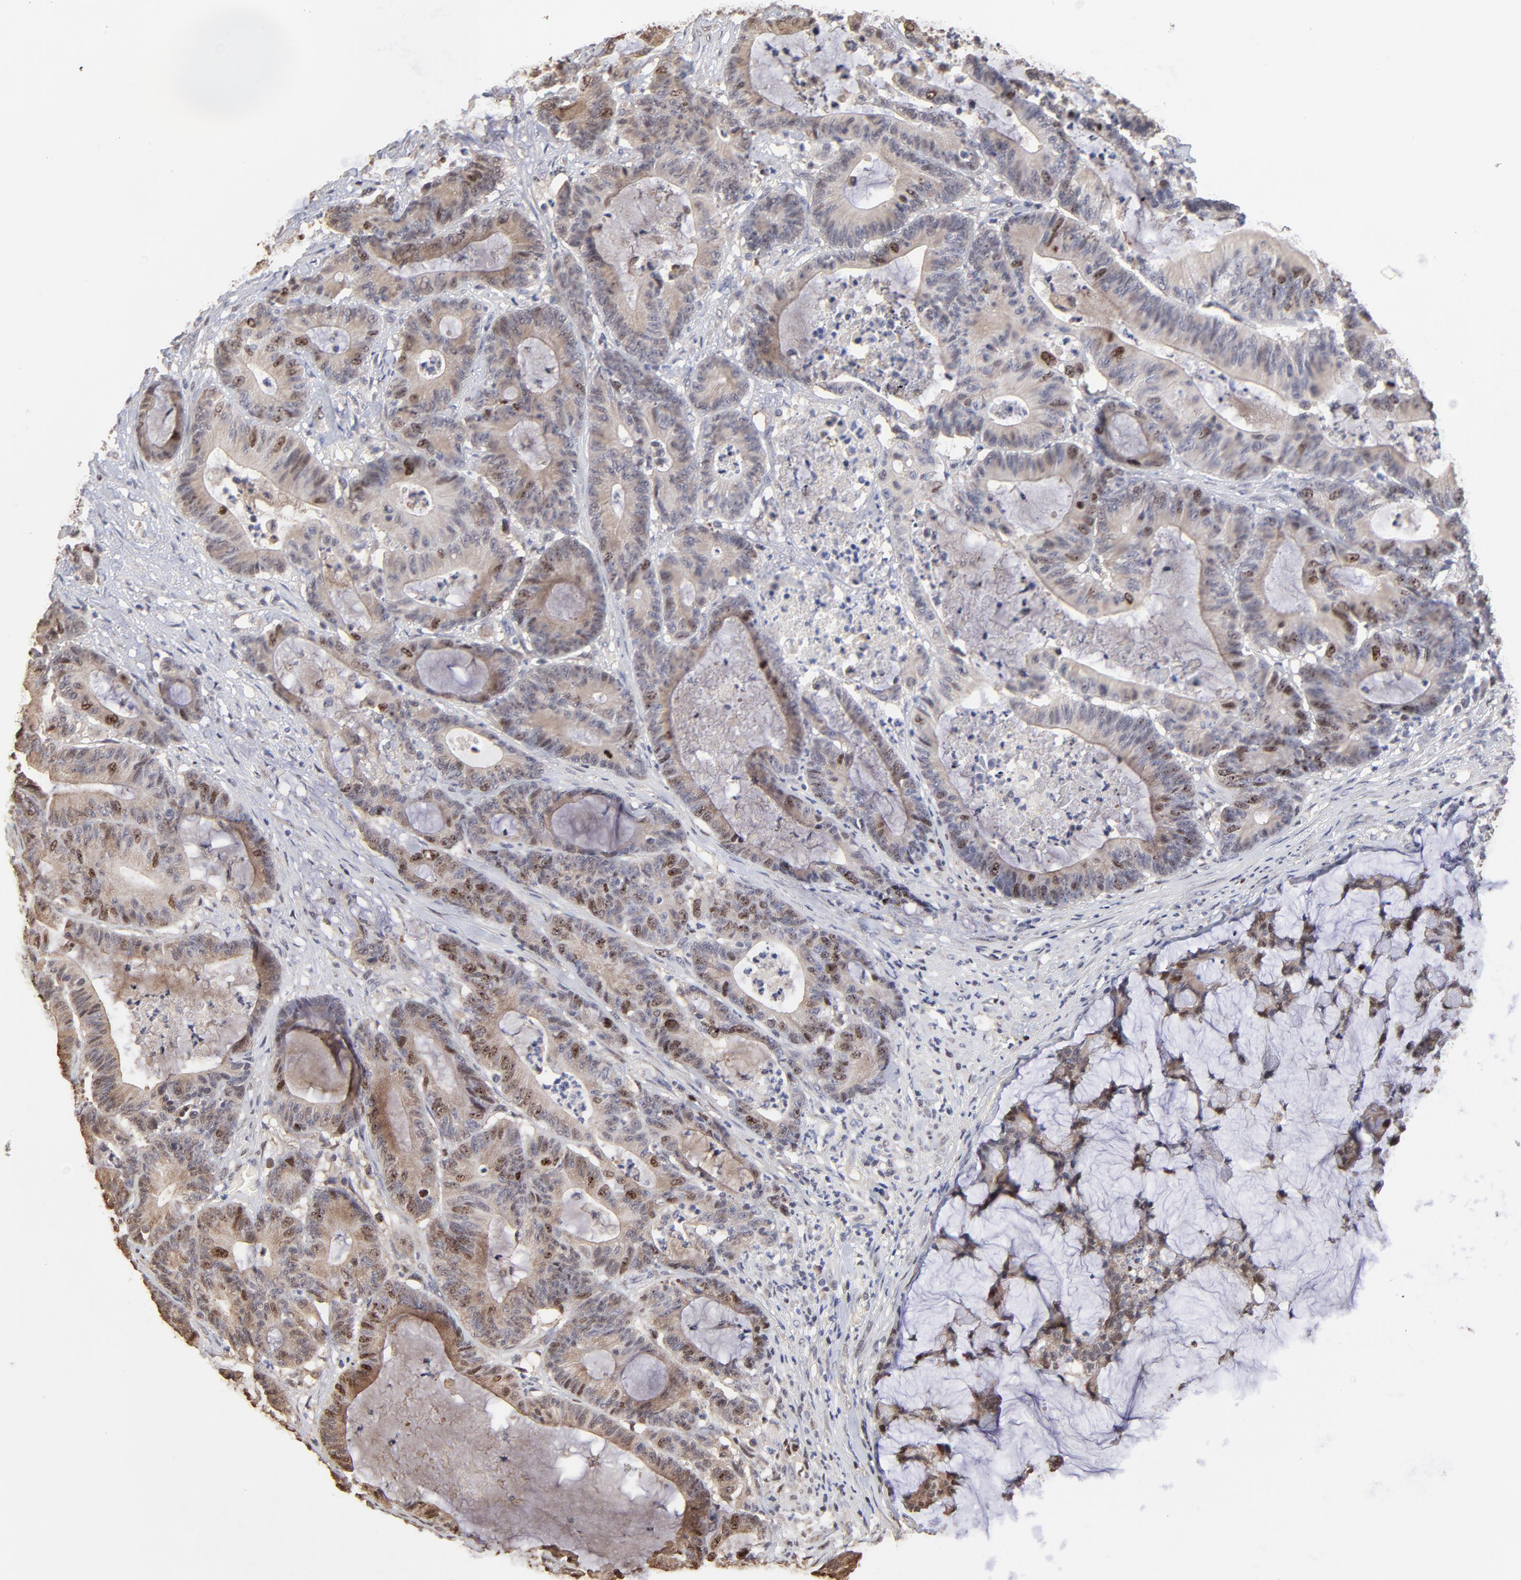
{"staining": {"intensity": "moderate", "quantity": "25%-75%", "location": "nuclear"}, "tissue": "colorectal cancer", "cell_type": "Tumor cells", "image_type": "cancer", "snomed": [{"axis": "morphology", "description": "Adenocarcinoma, NOS"}, {"axis": "topography", "description": "Colon"}], "caption": "Approximately 25%-75% of tumor cells in human colorectal cancer (adenocarcinoma) show moderate nuclear protein expression as visualized by brown immunohistochemical staining.", "gene": "BIRC5", "patient": {"sex": "female", "age": 84}}